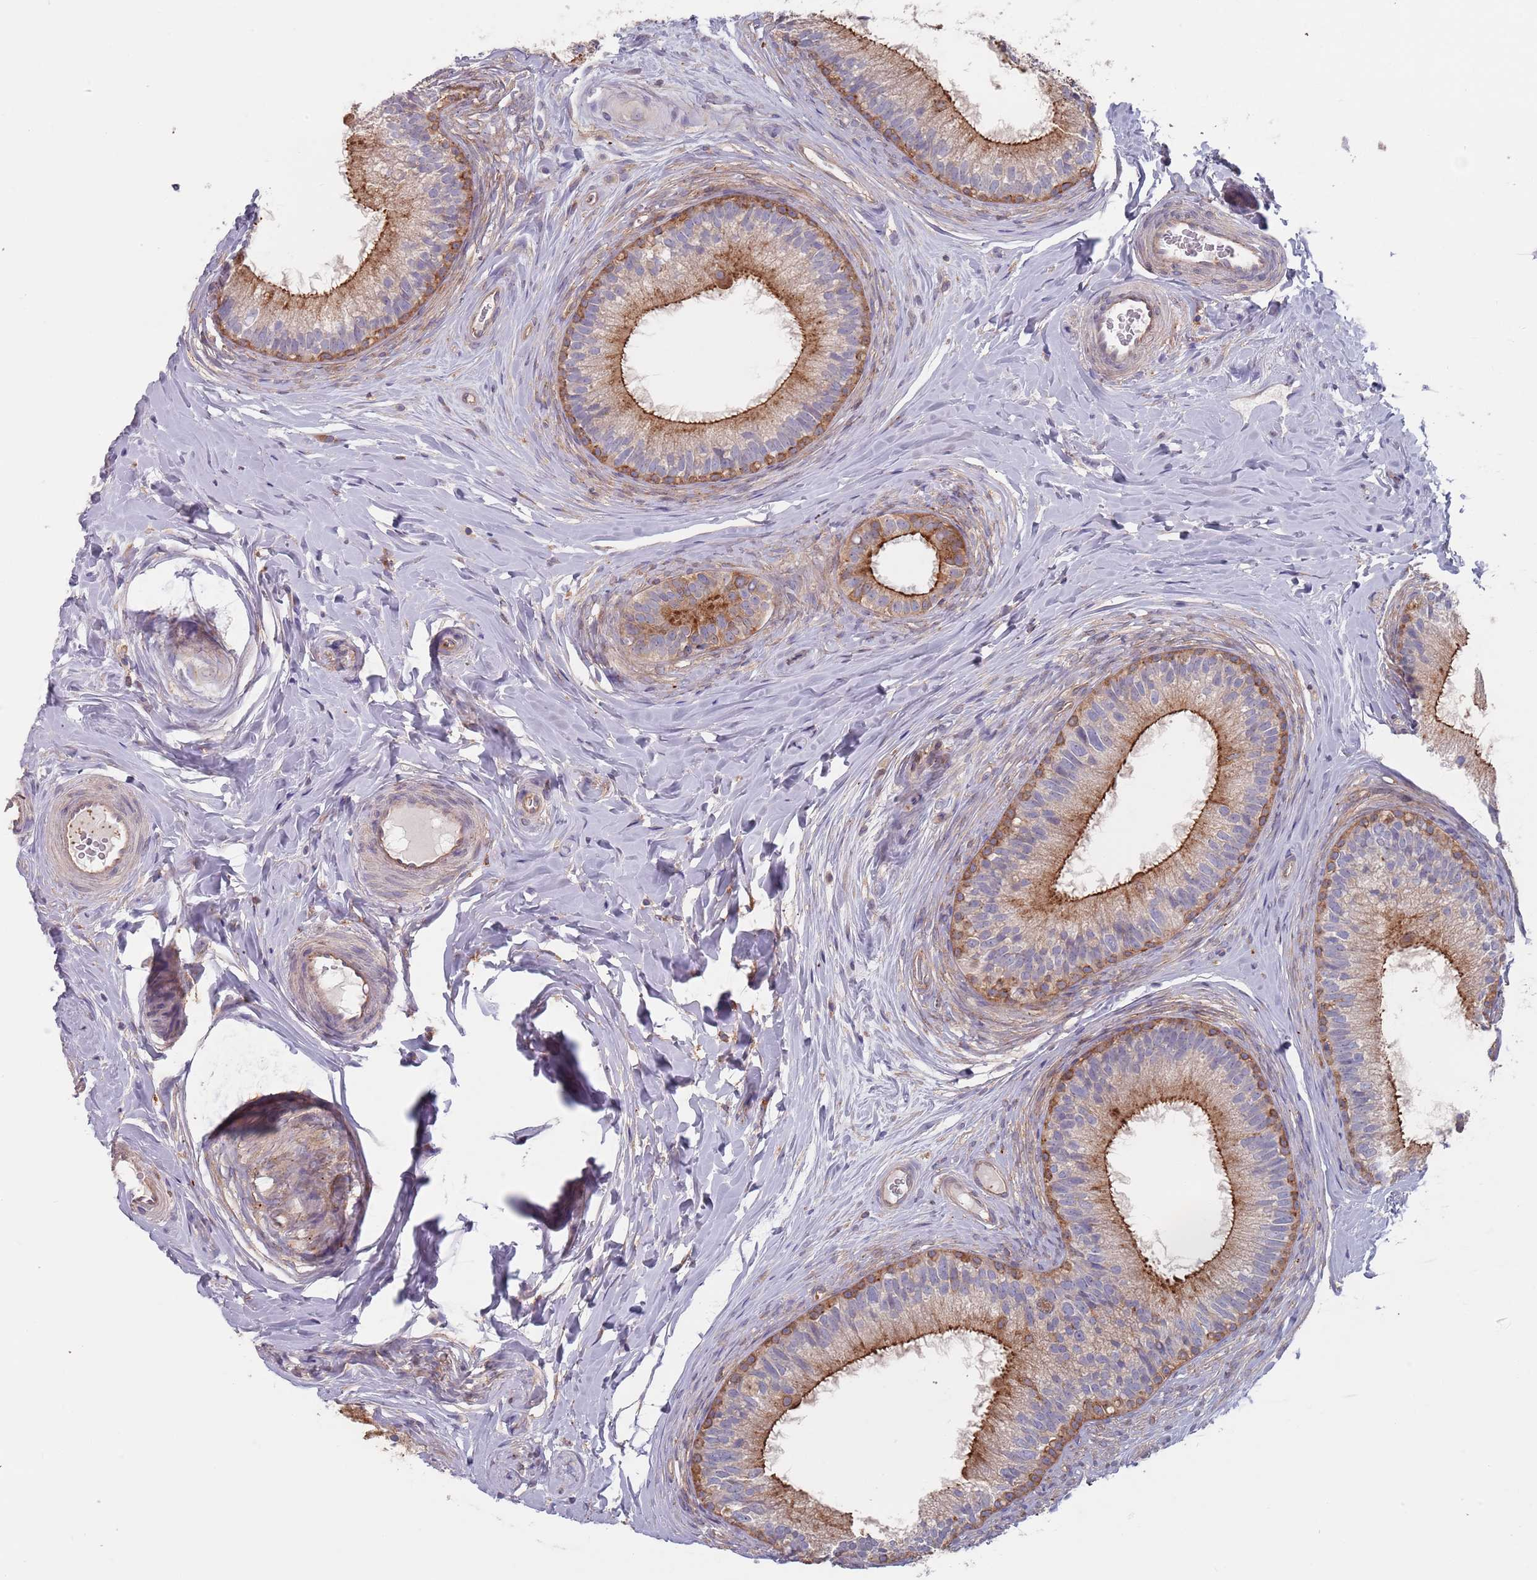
{"staining": {"intensity": "moderate", "quantity": "25%-75%", "location": "cytoplasmic/membranous"}, "tissue": "epididymis", "cell_type": "Glandular cells", "image_type": "normal", "snomed": [{"axis": "morphology", "description": "Normal tissue, NOS"}, {"axis": "topography", "description": "Epididymis"}], "caption": "IHC photomicrograph of benign epididymis: epididymis stained using IHC reveals medium levels of moderate protein expression localized specifically in the cytoplasmic/membranous of glandular cells, appearing as a cytoplasmic/membranous brown color.", "gene": "APPL2", "patient": {"sex": "male", "age": 33}}